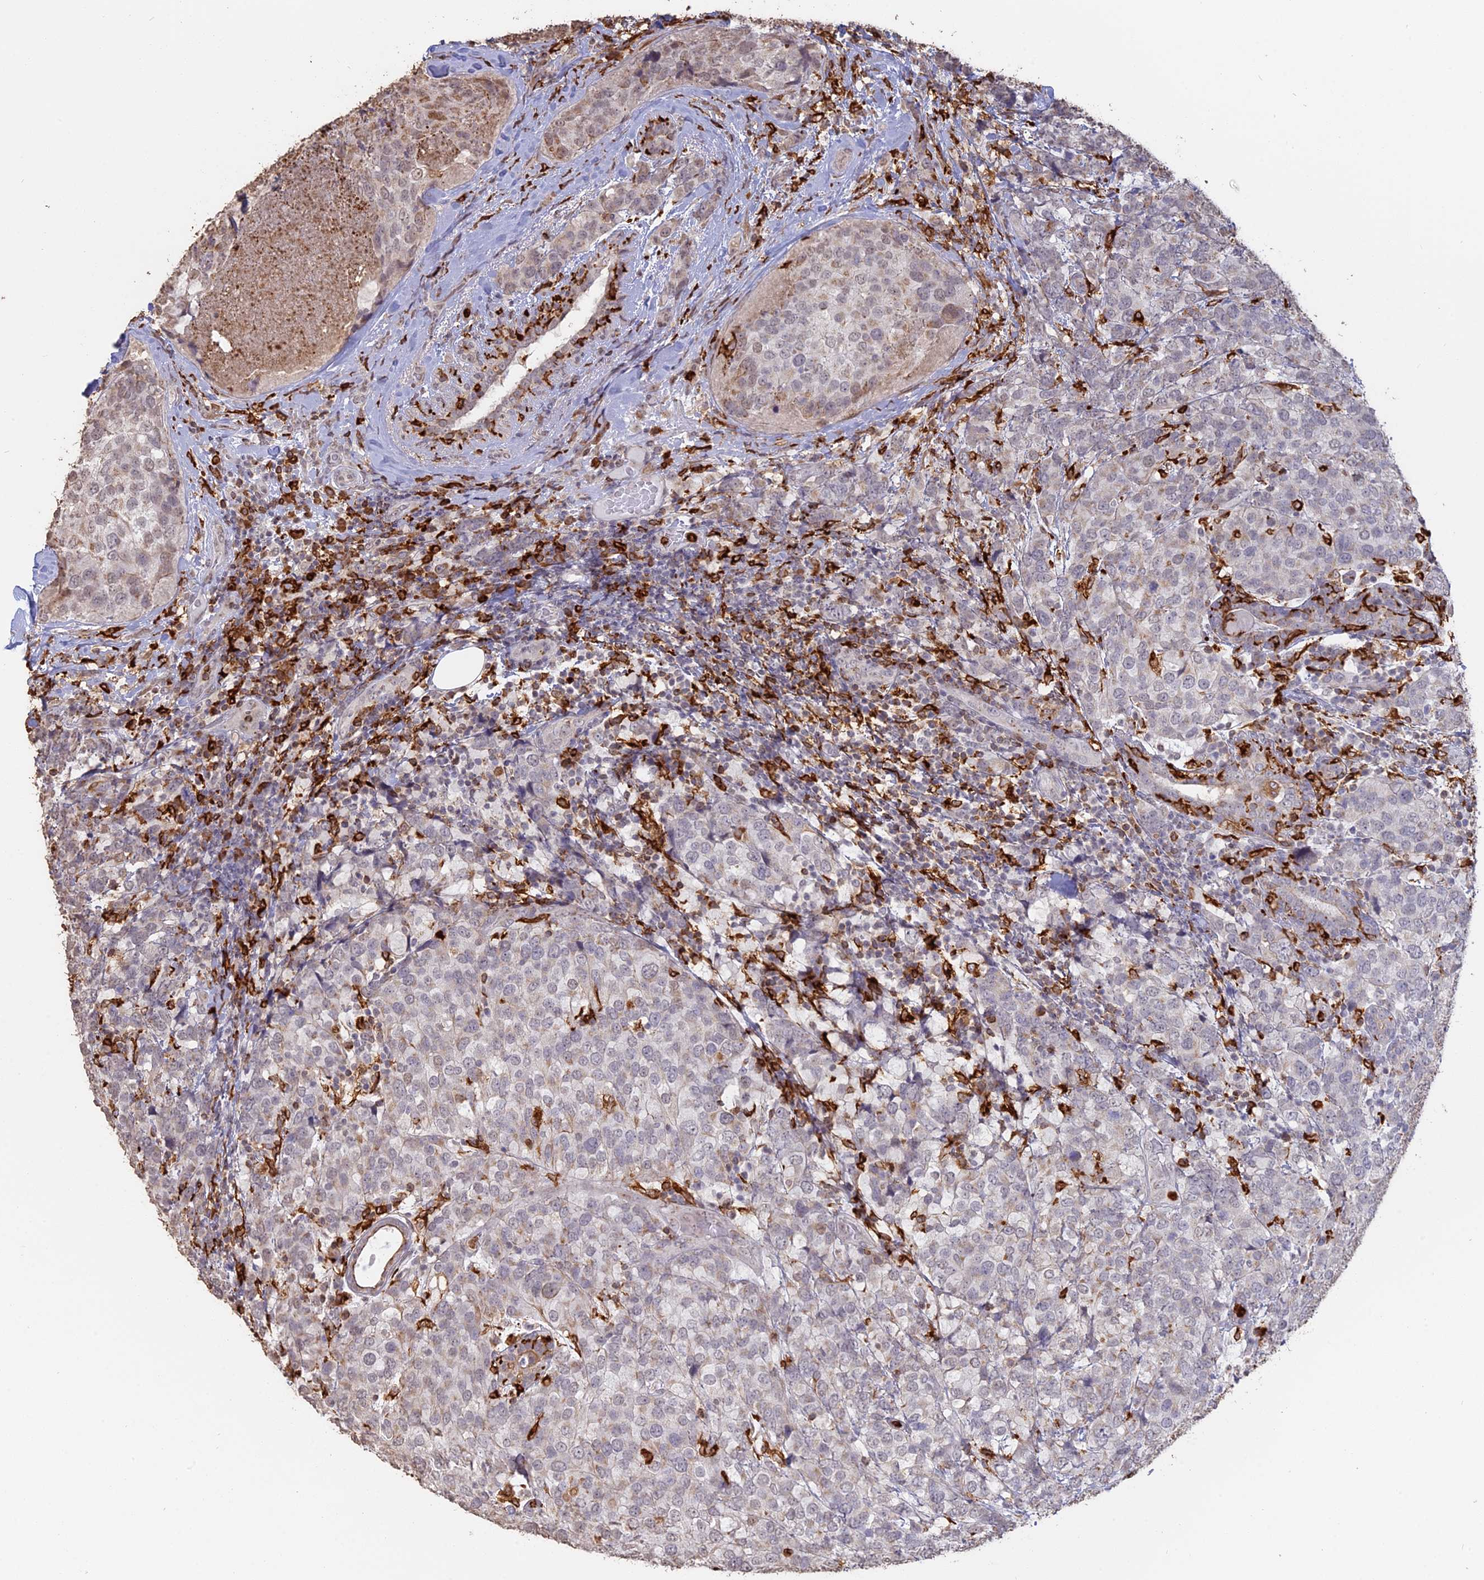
{"staining": {"intensity": "negative", "quantity": "none", "location": "none"}, "tissue": "breast cancer", "cell_type": "Tumor cells", "image_type": "cancer", "snomed": [{"axis": "morphology", "description": "Lobular carcinoma"}, {"axis": "topography", "description": "Breast"}], "caption": "DAB (3,3'-diaminobenzidine) immunohistochemical staining of lobular carcinoma (breast) demonstrates no significant staining in tumor cells. The staining is performed using DAB brown chromogen with nuclei counter-stained in using hematoxylin.", "gene": "APOBR", "patient": {"sex": "female", "age": 59}}